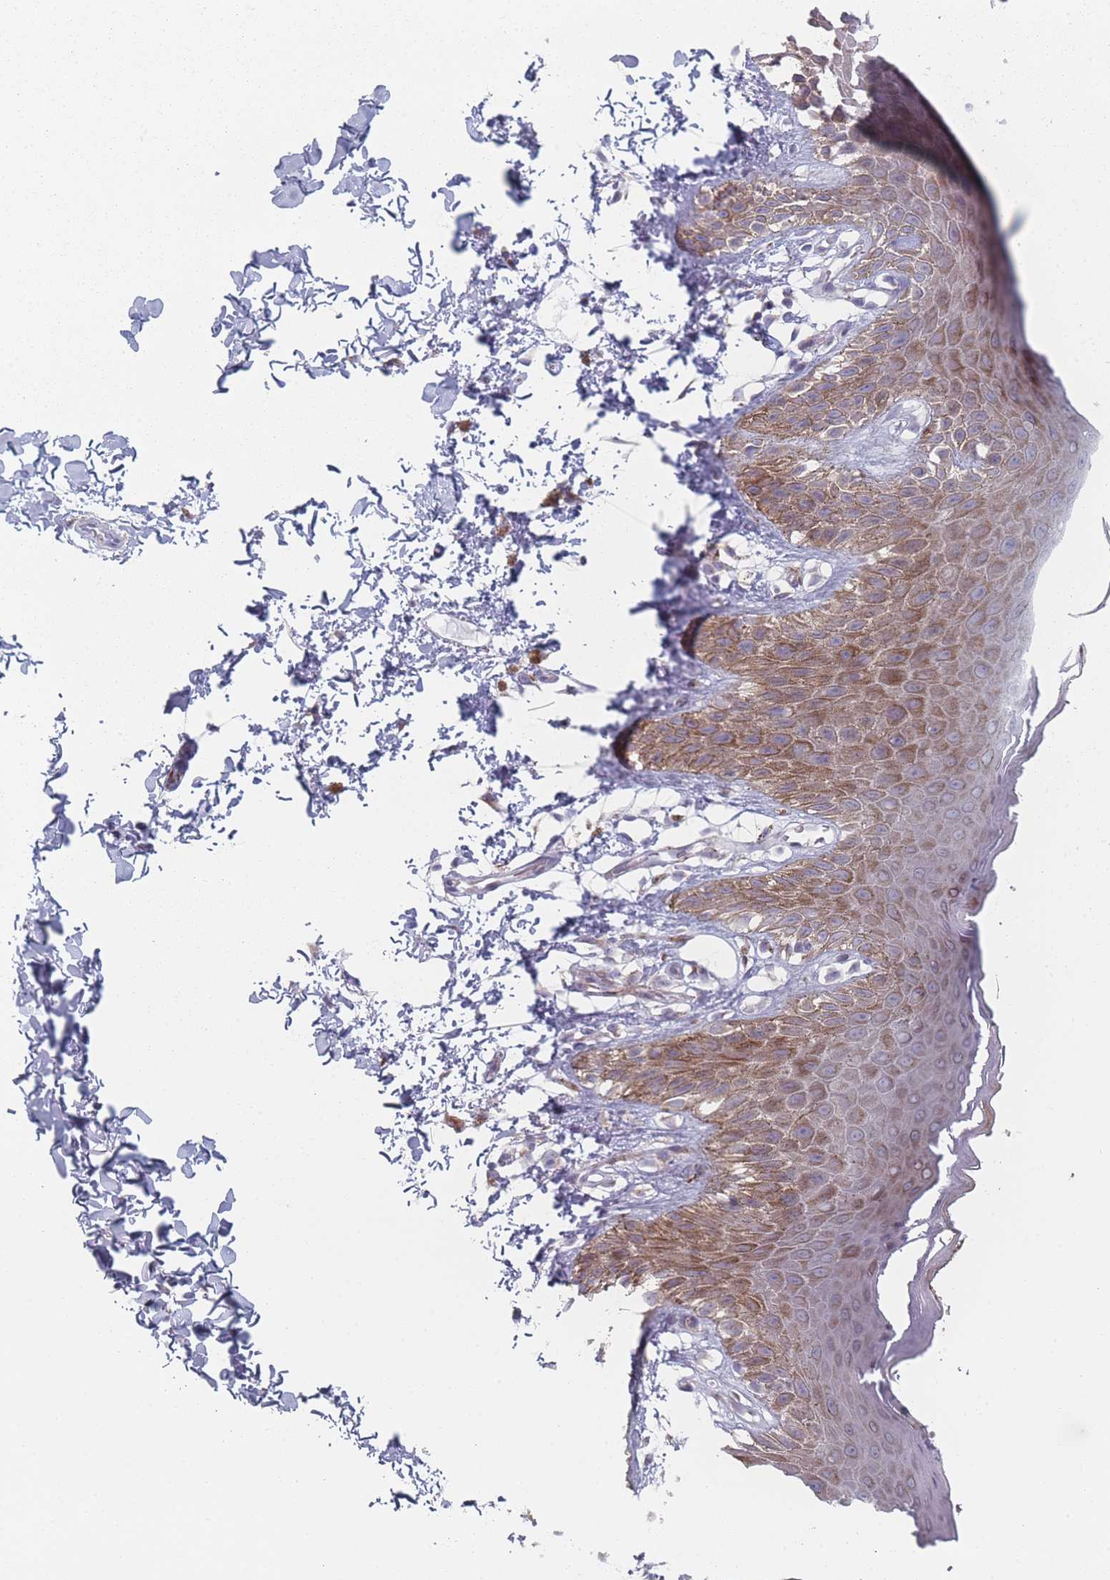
{"staining": {"intensity": "moderate", "quantity": "25%-75%", "location": "cytoplasmic/membranous"}, "tissue": "skin", "cell_type": "Epidermal cells", "image_type": "normal", "snomed": [{"axis": "morphology", "description": "Normal tissue, NOS"}, {"axis": "topography", "description": "Anal"}], "caption": "Immunohistochemistry (IHC) (DAB) staining of normal human skin shows moderate cytoplasmic/membranous protein expression in approximately 25%-75% of epidermal cells.", "gene": "RNF4", "patient": {"sex": "male", "age": 44}}